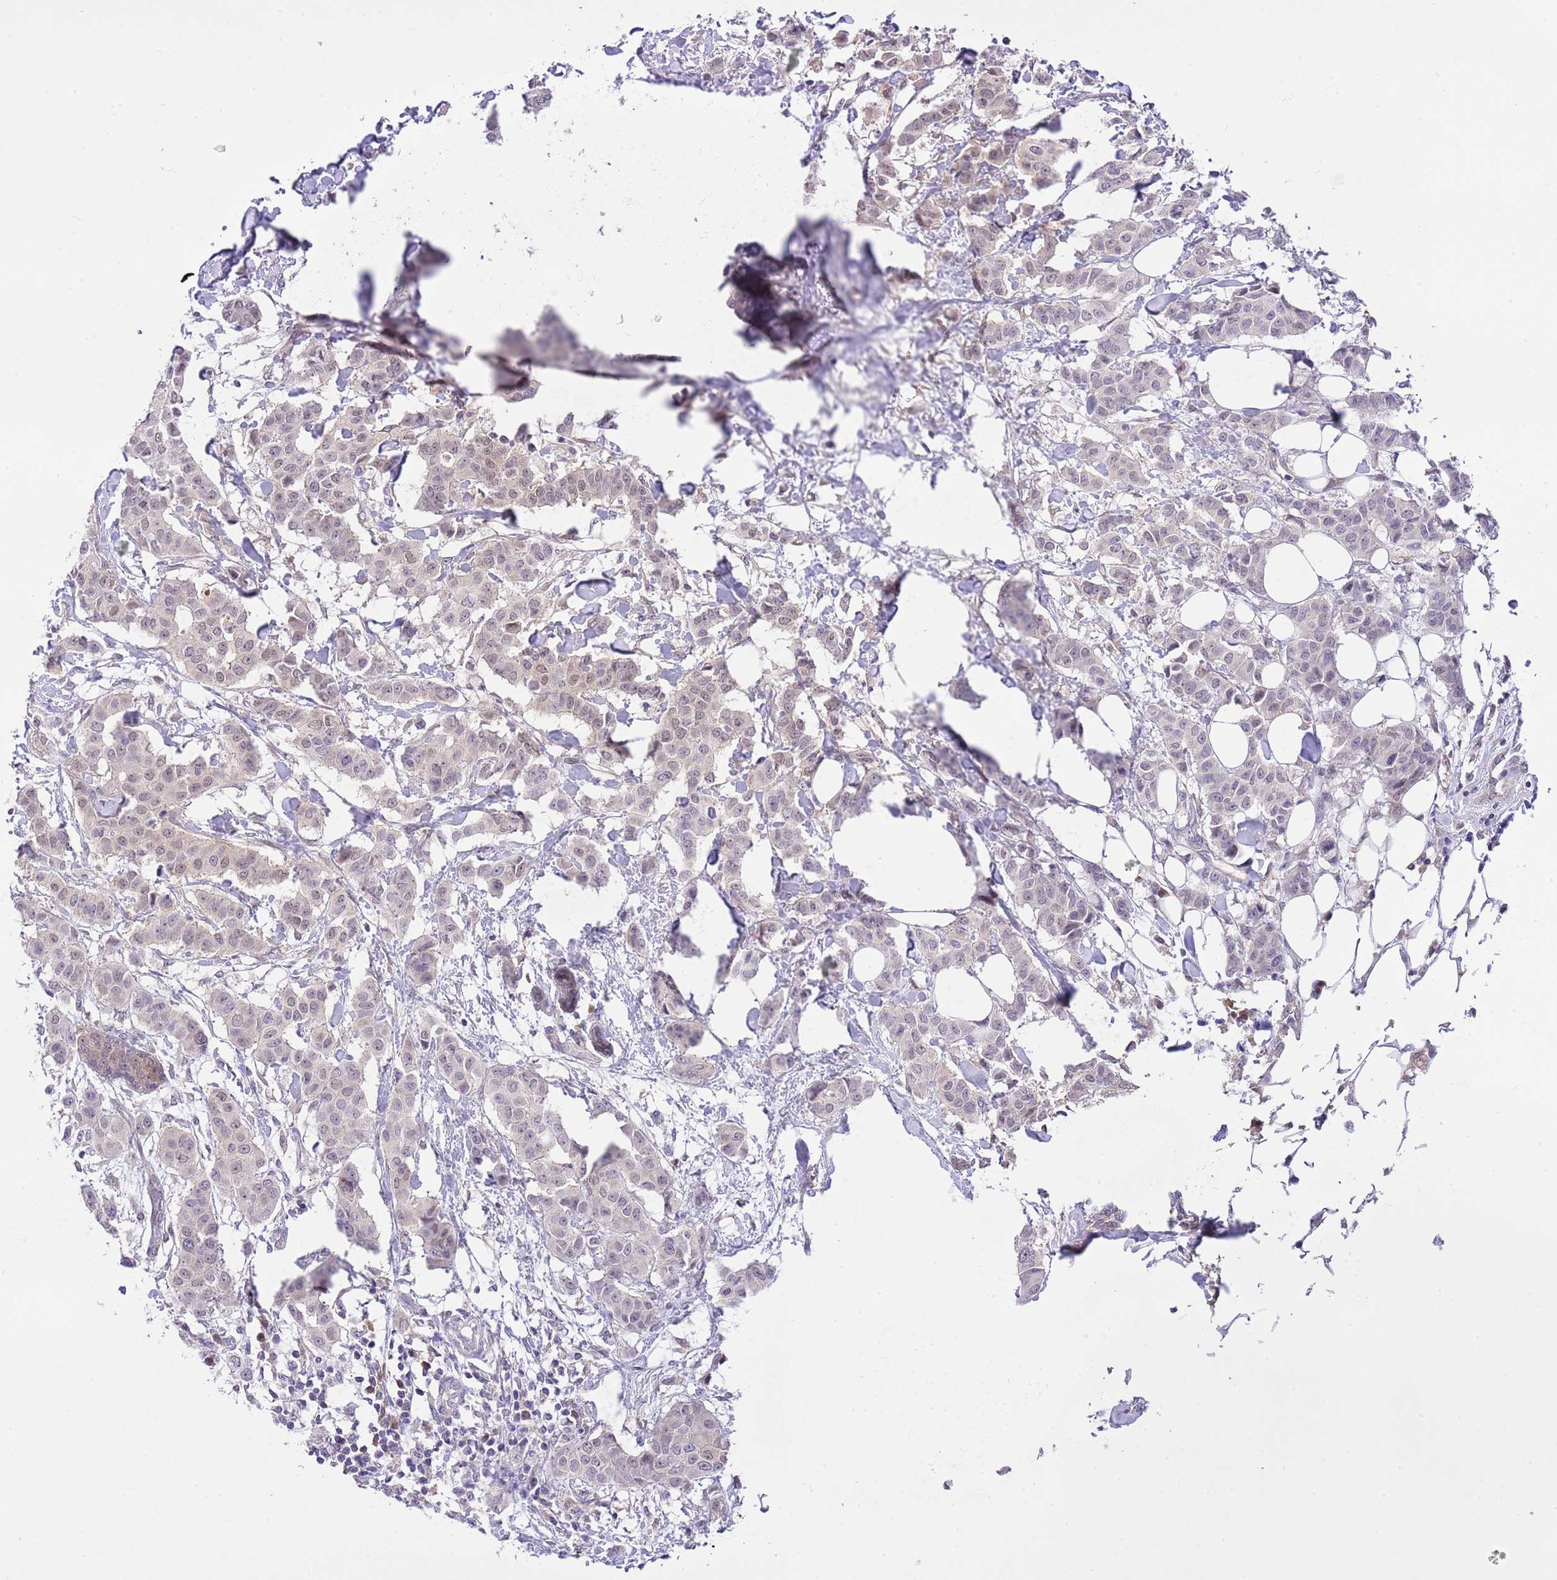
{"staining": {"intensity": "negative", "quantity": "none", "location": "none"}, "tissue": "breast cancer", "cell_type": "Tumor cells", "image_type": "cancer", "snomed": [{"axis": "morphology", "description": "Duct carcinoma"}, {"axis": "topography", "description": "Breast"}], "caption": "Breast cancer (intraductal carcinoma) was stained to show a protein in brown. There is no significant positivity in tumor cells.", "gene": "GALK2", "patient": {"sex": "female", "age": 40}}